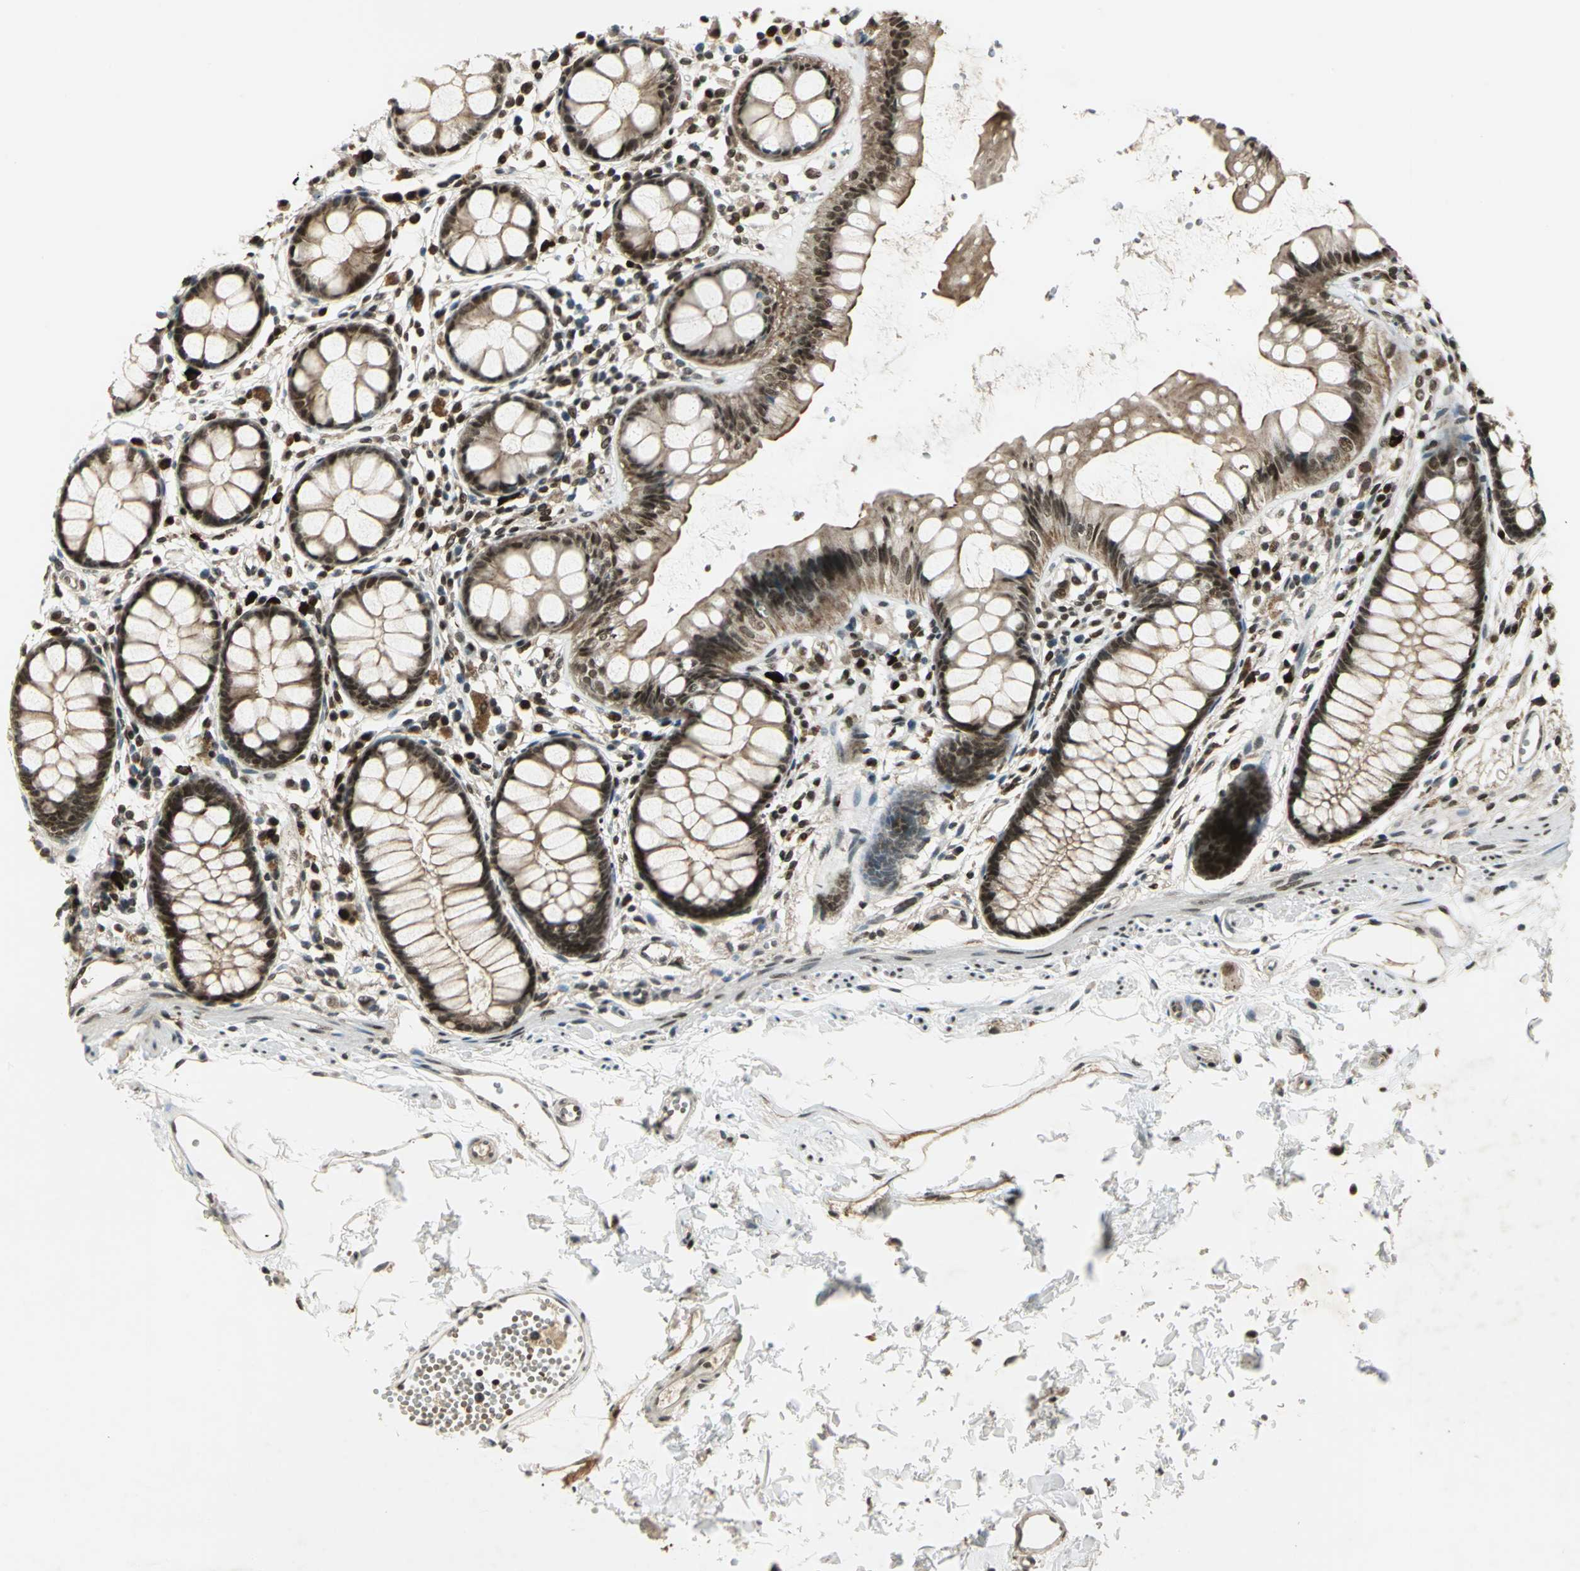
{"staining": {"intensity": "strong", "quantity": ">75%", "location": "cytoplasmic/membranous,nuclear"}, "tissue": "rectum", "cell_type": "Glandular cells", "image_type": "normal", "snomed": [{"axis": "morphology", "description": "Normal tissue, NOS"}, {"axis": "topography", "description": "Rectum"}], "caption": "Normal rectum was stained to show a protein in brown. There is high levels of strong cytoplasmic/membranous,nuclear positivity in approximately >75% of glandular cells. The protein of interest is shown in brown color, while the nuclei are stained blue.", "gene": "RAD17", "patient": {"sex": "female", "age": 66}}